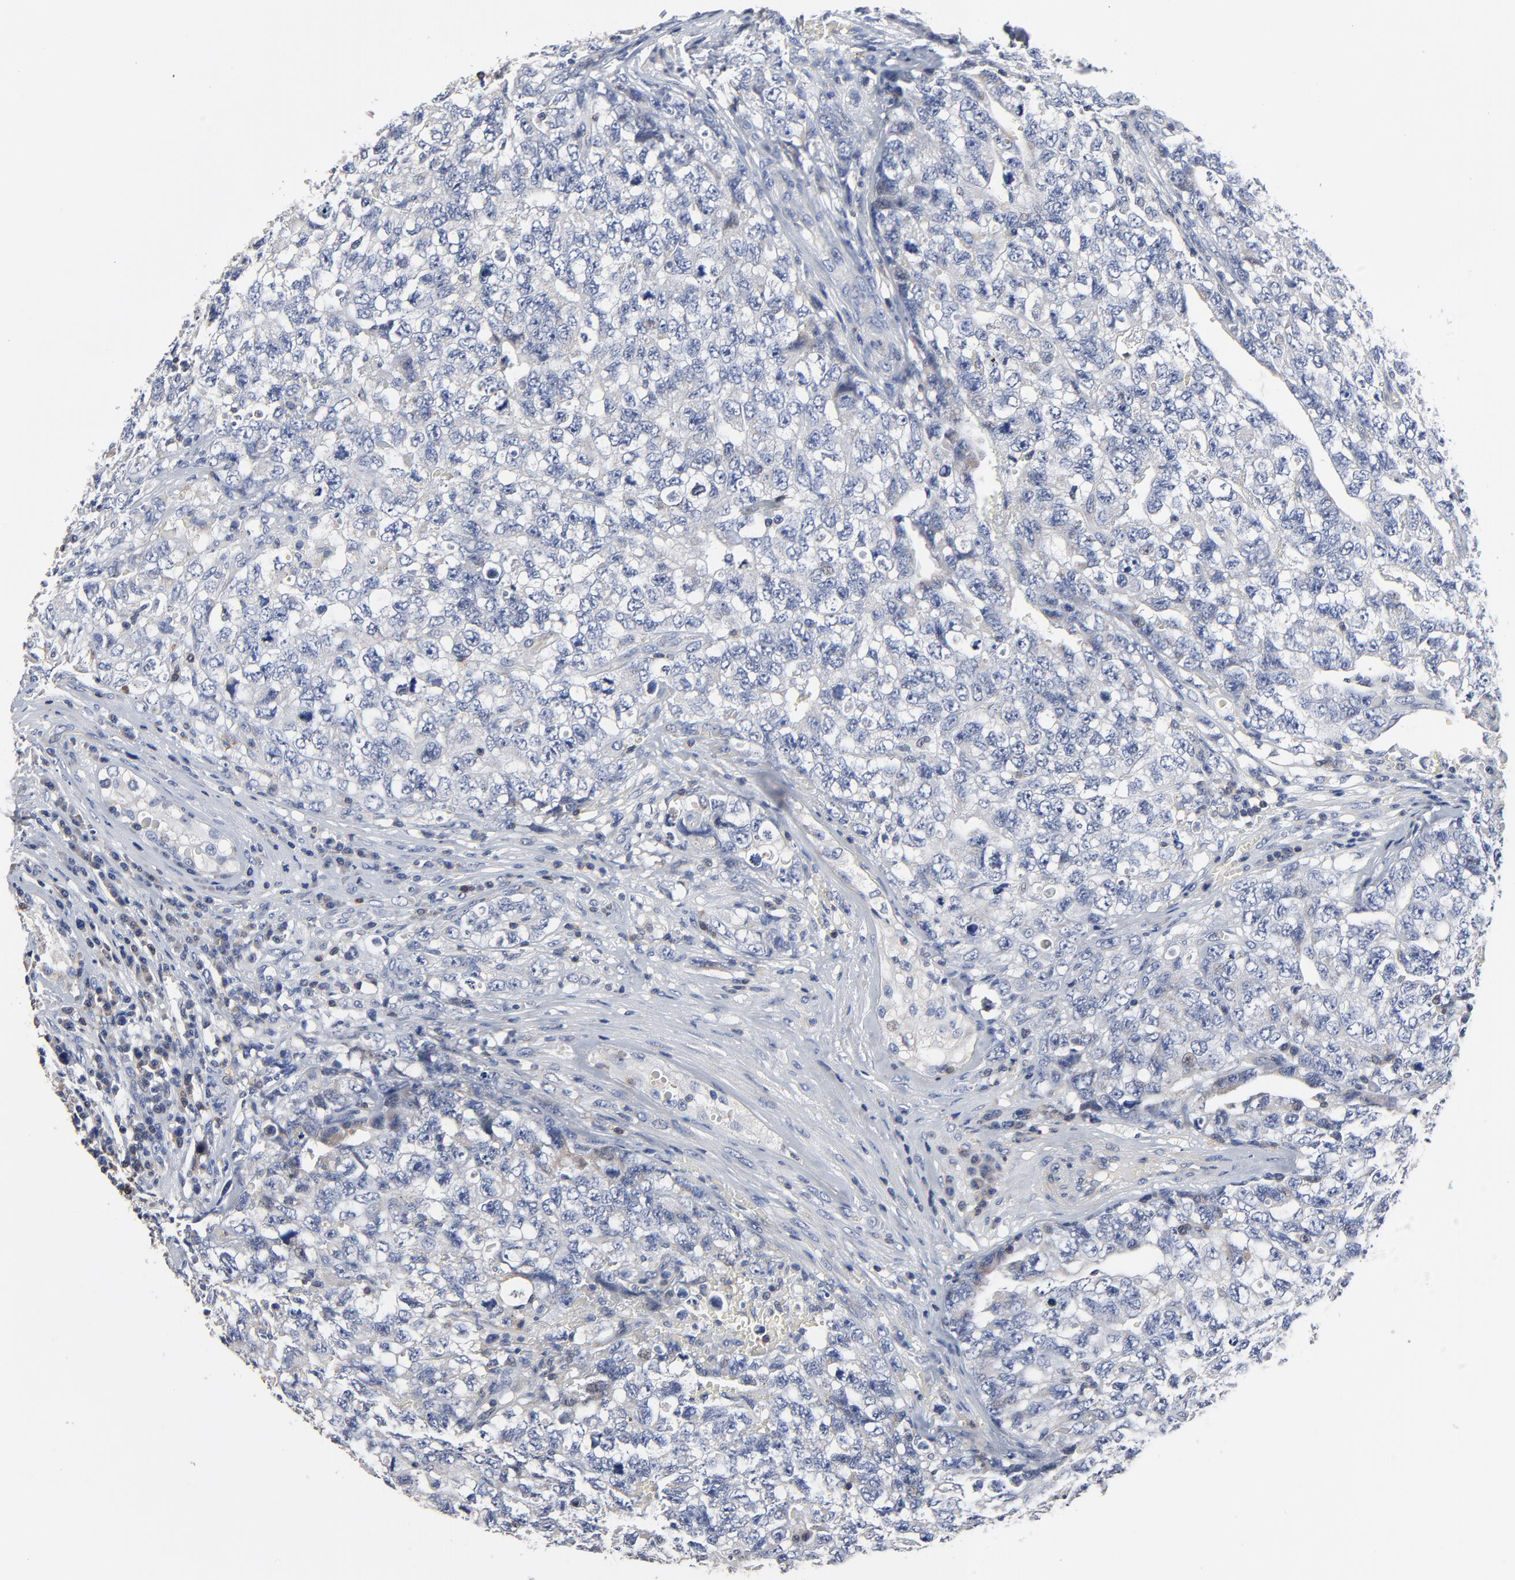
{"staining": {"intensity": "negative", "quantity": "none", "location": "none"}, "tissue": "testis cancer", "cell_type": "Tumor cells", "image_type": "cancer", "snomed": [{"axis": "morphology", "description": "Carcinoma, Embryonal, NOS"}, {"axis": "topography", "description": "Testis"}], "caption": "This histopathology image is of testis cancer (embryonal carcinoma) stained with immunohistochemistry to label a protein in brown with the nuclei are counter-stained blue. There is no staining in tumor cells.", "gene": "SKAP1", "patient": {"sex": "male", "age": 31}}